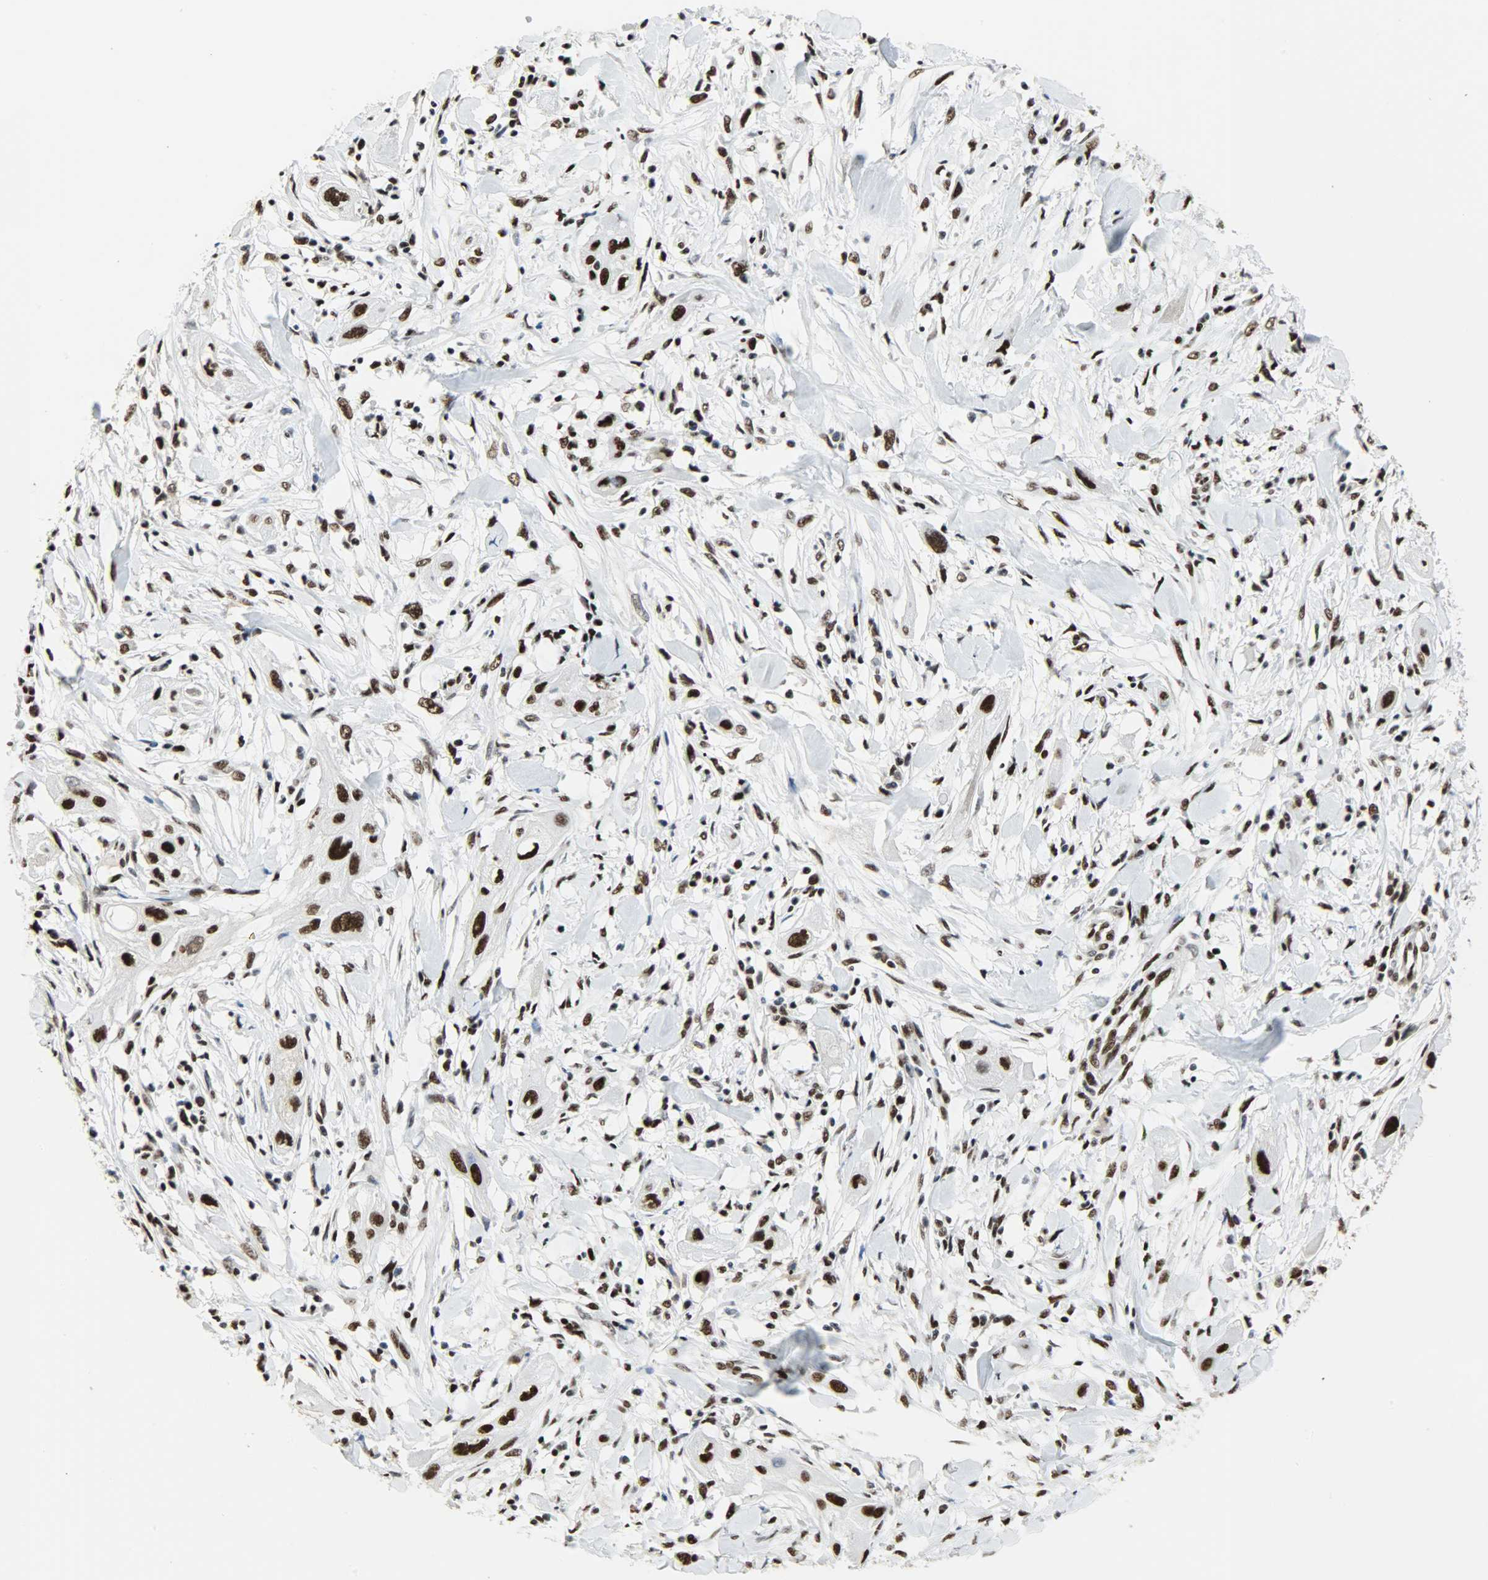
{"staining": {"intensity": "strong", "quantity": ">75%", "location": "nuclear"}, "tissue": "lung cancer", "cell_type": "Tumor cells", "image_type": "cancer", "snomed": [{"axis": "morphology", "description": "Squamous cell carcinoma, NOS"}, {"axis": "topography", "description": "Lung"}], "caption": "Strong nuclear expression is present in about >75% of tumor cells in lung cancer (squamous cell carcinoma). The staining was performed using DAB (3,3'-diaminobenzidine), with brown indicating positive protein expression. Nuclei are stained blue with hematoxylin.", "gene": "SSB", "patient": {"sex": "female", "age": 47}}